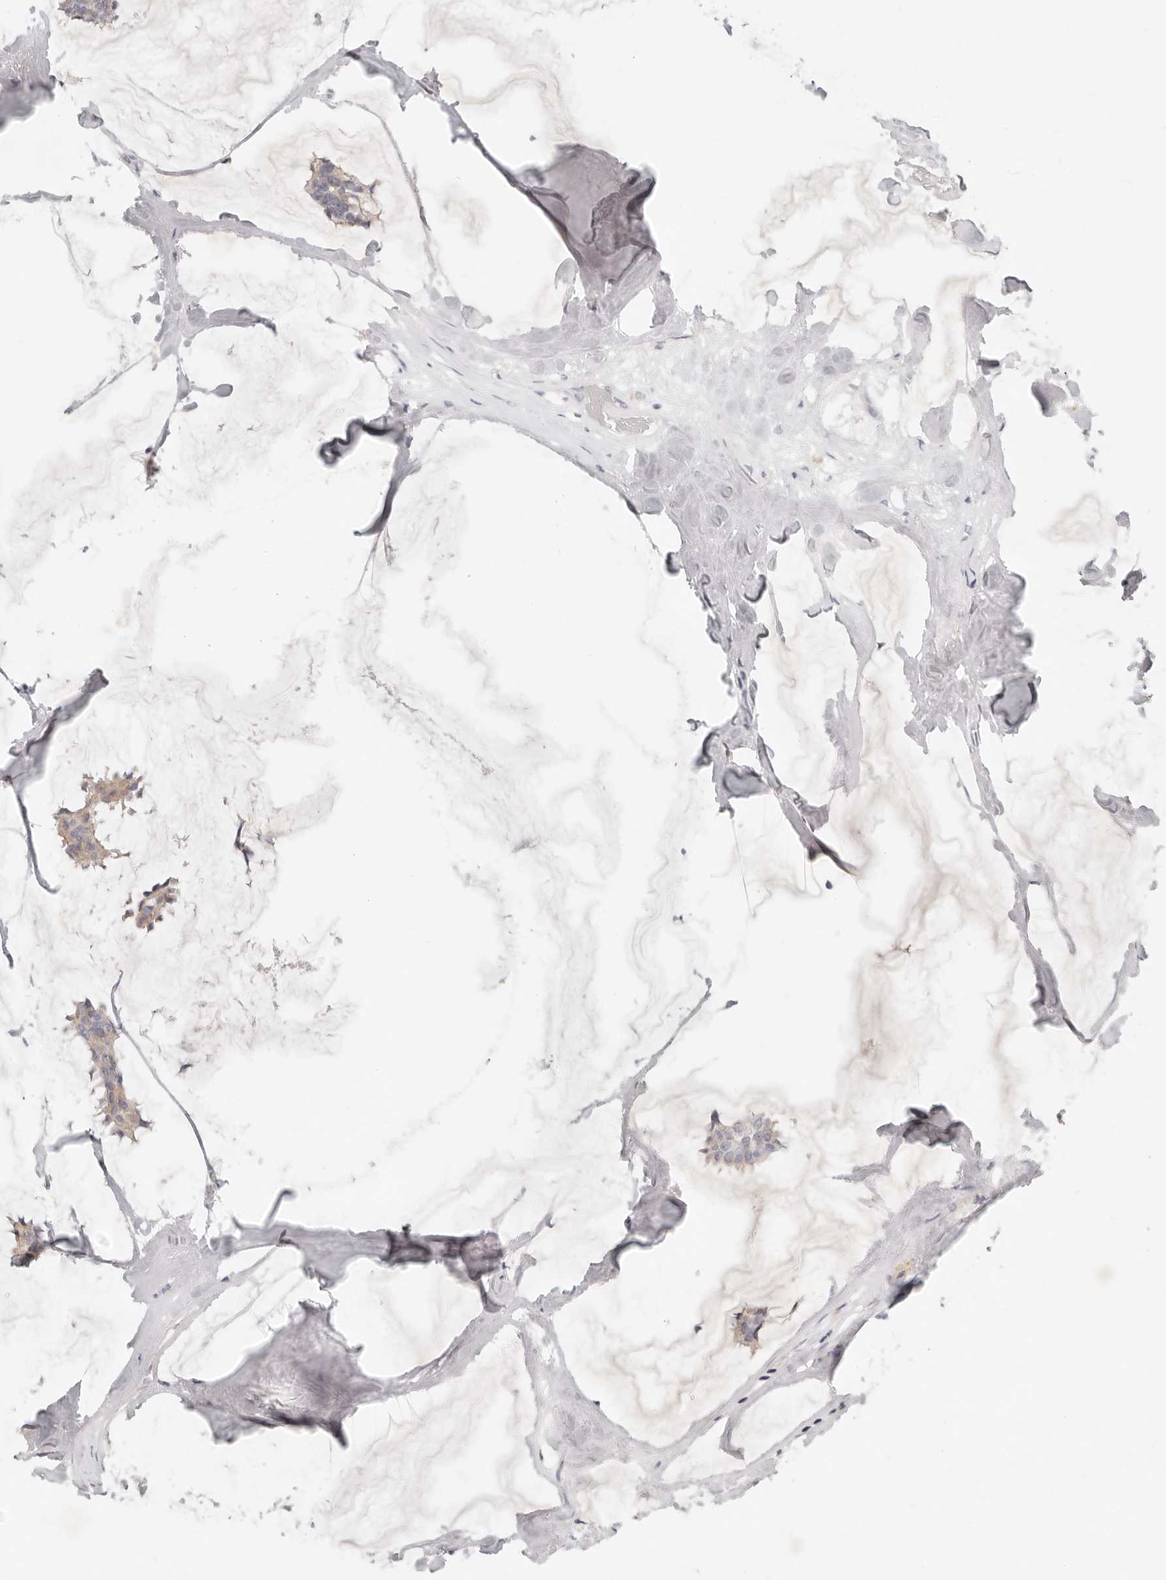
{"staining": {"intensity": "weak", "quantity": "<25%", "location": "cytoplasmic/membranous"}, "tissue": "breast cancer", "cell_type": "Tumor cells", "image_type": "cancer", "snomed": [{"axis": "morphology", "description": "Duct carcinoma"}, {"axis": "topography", "description": "Breast"}], "caption": "The IHC histopathology image has no significant expression in tumor cells of breast cancer tissue. (DAB (3,3'-diaminobenzidine) immunohistochemistry (IHC), high magnification).", "gene": "TMEM63B", "patient": {"sex": "female", "age": 93}}